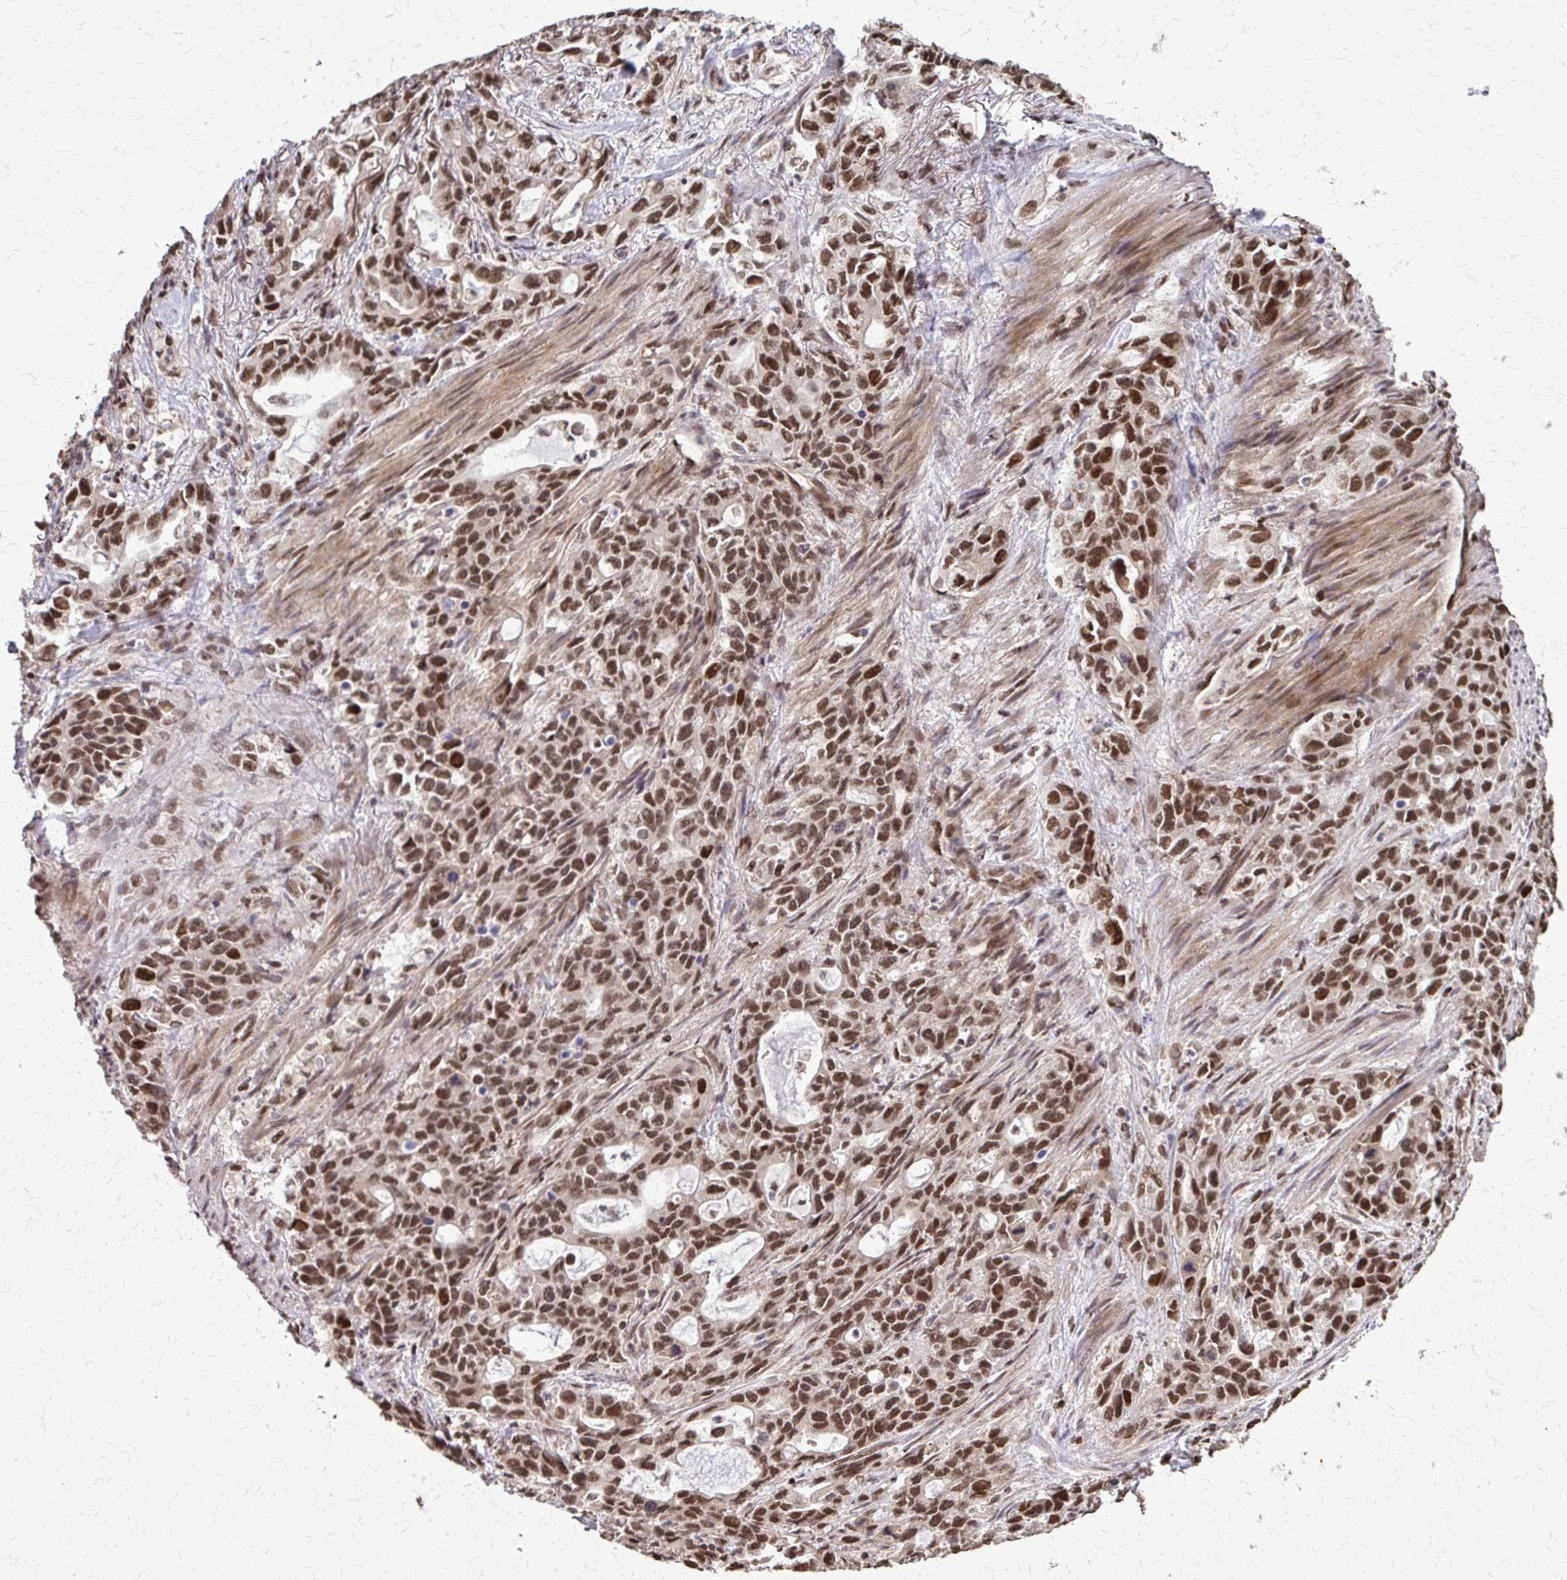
{"staining": {"intensity": "moderate", "quantity": ">75%", "location": "nuclear"}, "tissue": "stomach cancer", "cell_type": "Tumor cells", "image_type": "cancer", "snomed": [{"axis": "morphology", "description": "Adenocarcinoma, NOS"}, {"axis": "topography", "description": "Stomach, upper"}], "caption": "Immunohistochemistry micrograph of neoplastic tissue: stomach cancer (adenocarcinoma) stained using IHC displays medium levels of moderate protein expression localized specifically in the nuclear of tumor cells, appearing as a nuclear brown color.", "gene": "SS18", "patient": {"sex": "male", "age": 85}}